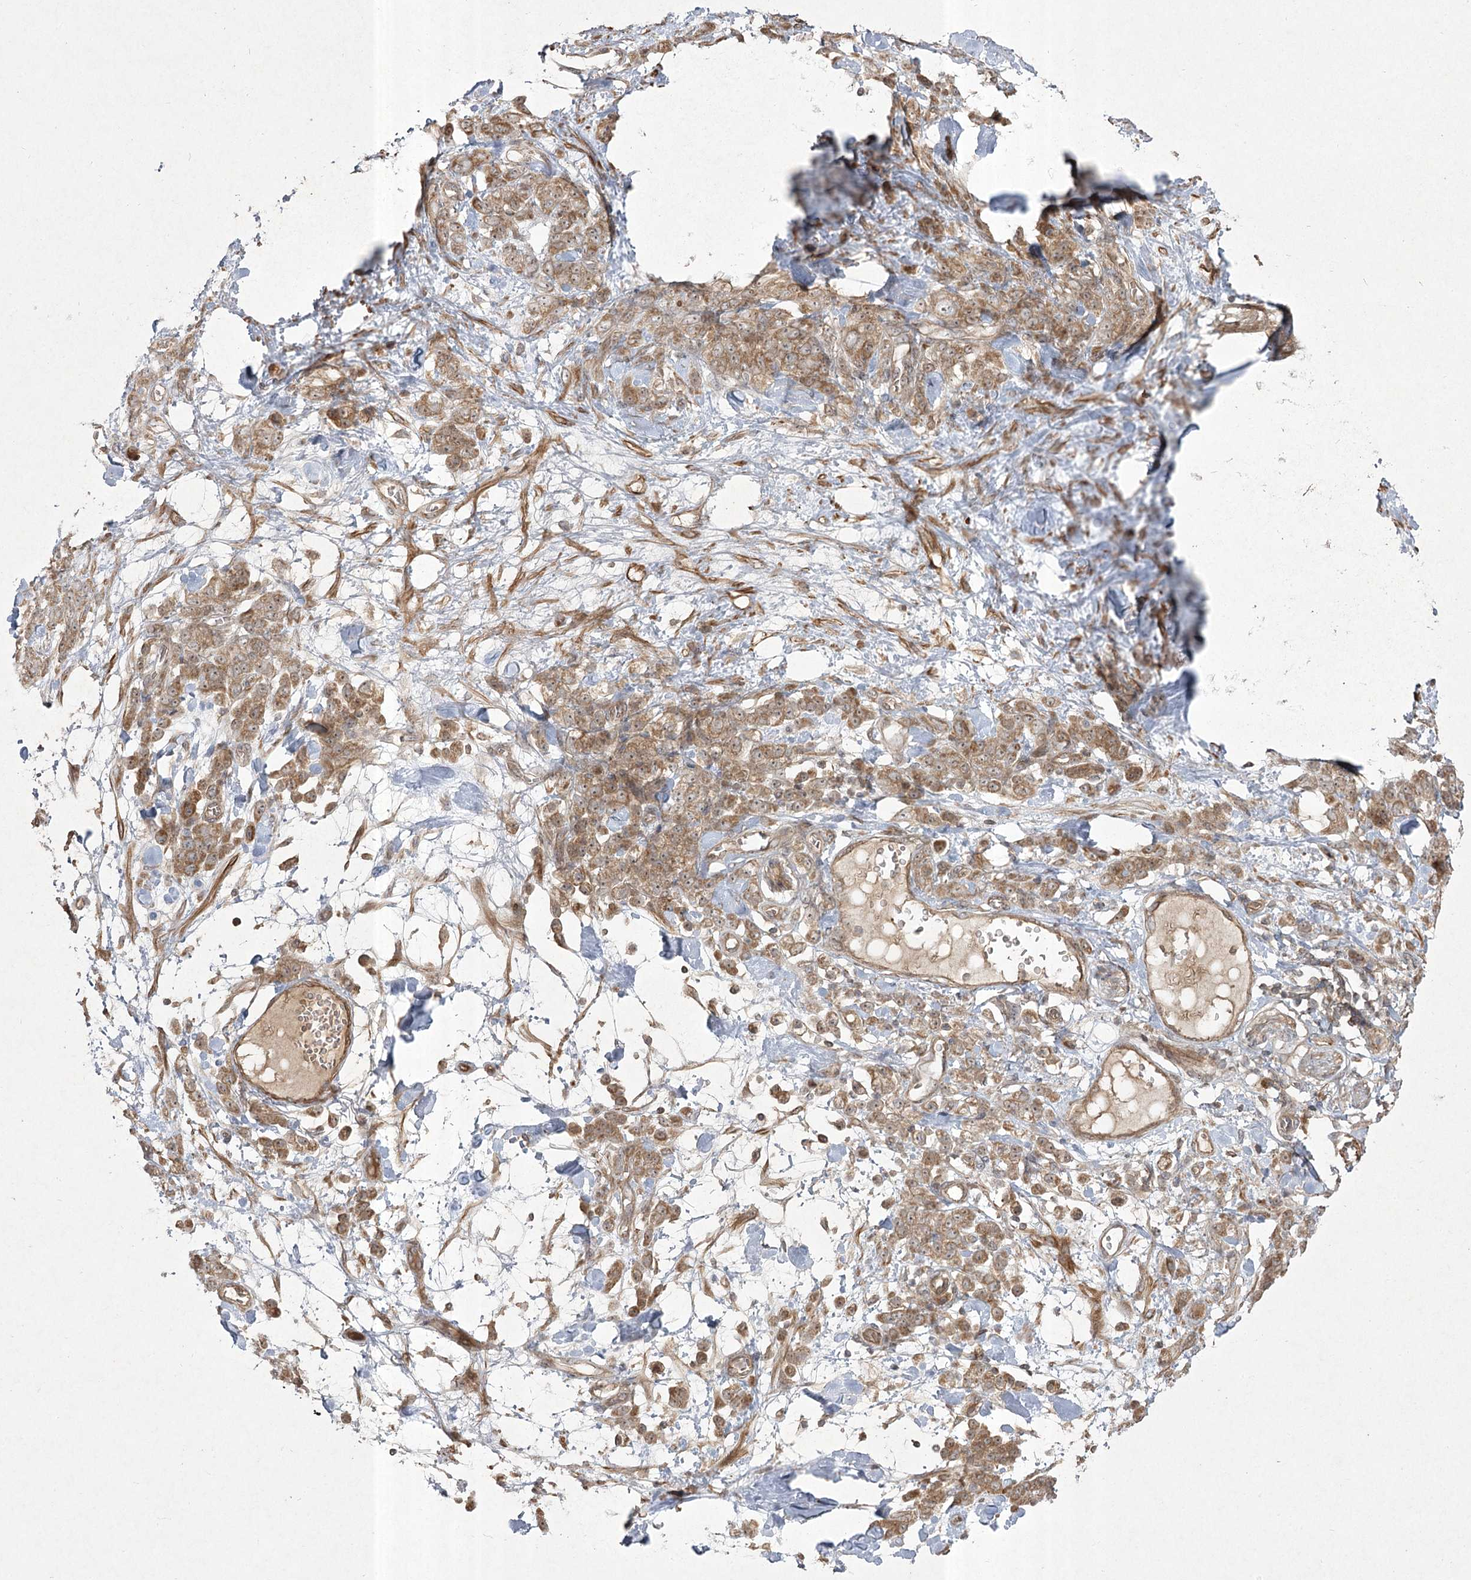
{"staining": {"intensity": "moderate", "quantity": ">75%", "location": "cytoplasmic/membranous,nuclear"}, "tissue": "stomach cancer", "cell_type": "Tumor cells", "image_type": "cancer", "snomed": [{"axis": "morphology", "description": "Normal tissue, NOS"}, {"axis": "morphology", "description": "Adenocarcinoma, NOS"}, {"axis": "topography", "description": "Stomach"}], "caption": "Stomach adenocarcinoma stained with a brown dye demonstrates moderate cytoplasmic/membranous and nuclear positive staining in approximately >75% of tumor cells.", "gene": "CPLANE1", "patient": {"sex": "male", "age": 82}}